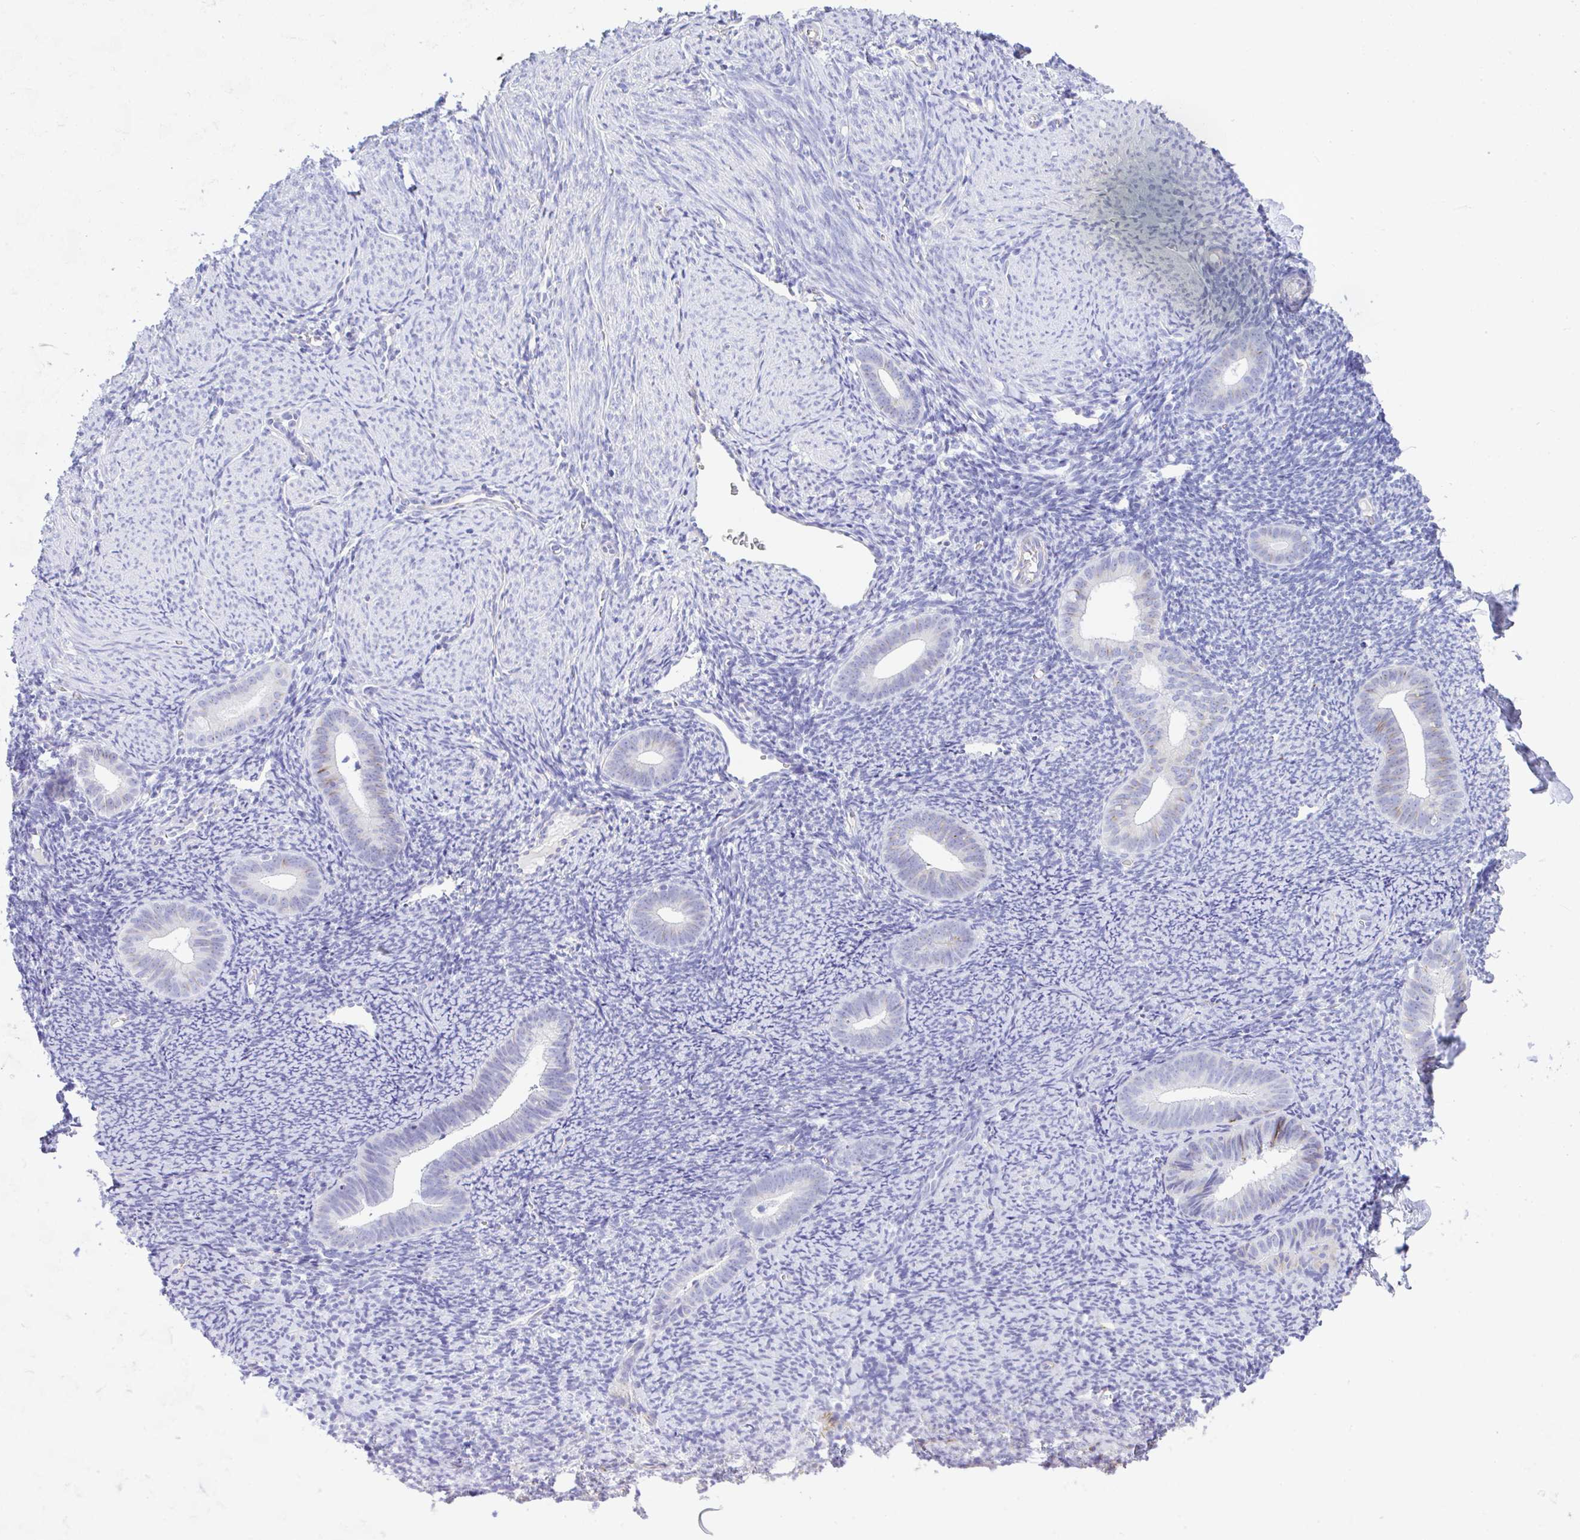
{"staining": {"intensity": "negative", "quantity": "none", "location": "none"}, "tissue": "endometrium", "cell_type": "Cells in endometrial stroma", "image_type": "normal", "snomed": [{"axis": "morphology", "description": "Normal tissue, NOS"}, {"axis": "topography", "description": "Endometrium"}], "caption": "High magnification brightfield microscopy of unremarkable endometrium stained with DAB (brown) and counterstained with hematoxylin (blue): cells in endometrial stroma show no significant expression. Brightfield microscopy of immunohistochemistry (IHC) stained with DAB (brown) and hematoxylin (blue), captured at high magnification.", "gene": "NDUFAF8", "patient": {"sex": "female", "age": 39}}